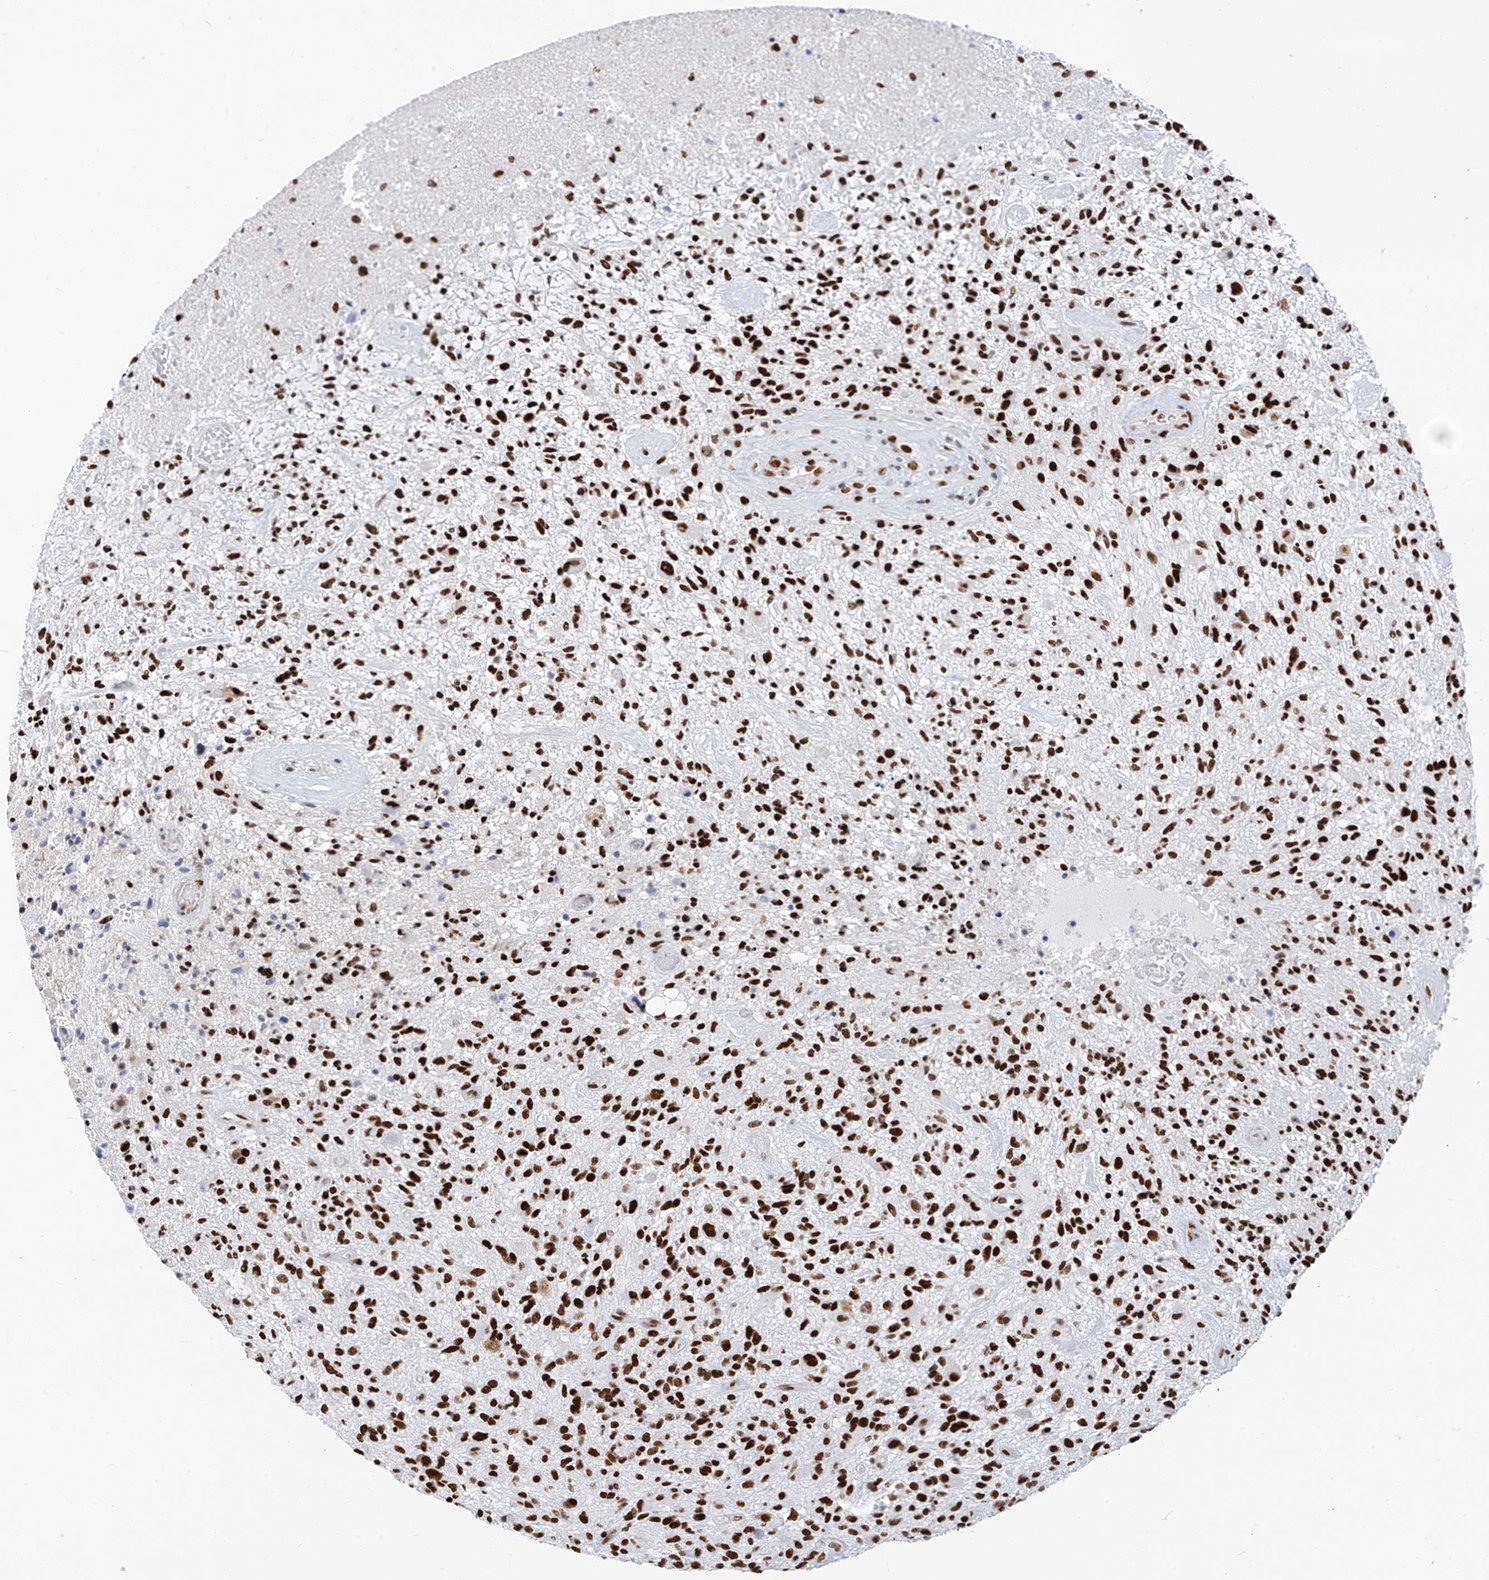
{"staining": {"intensity": "strong", "quantity": ">75%", "location": "nuclear"}, "tissue": "glioma", "cell_type": "Tumor cells", "image_type": "cancer", "snomed": [{"axis": "morphology", "description": "Glioma, malignant, High grade"}, {"axis": "topography", "description": "Brain"}], "caption": "Strong nuclear staining for a protein is identified in about >75% of tumor cells of malignant high-grade glioma using IHC.", "gene": "KHSRP", "patient": {"sex": "male", "age": 47}}